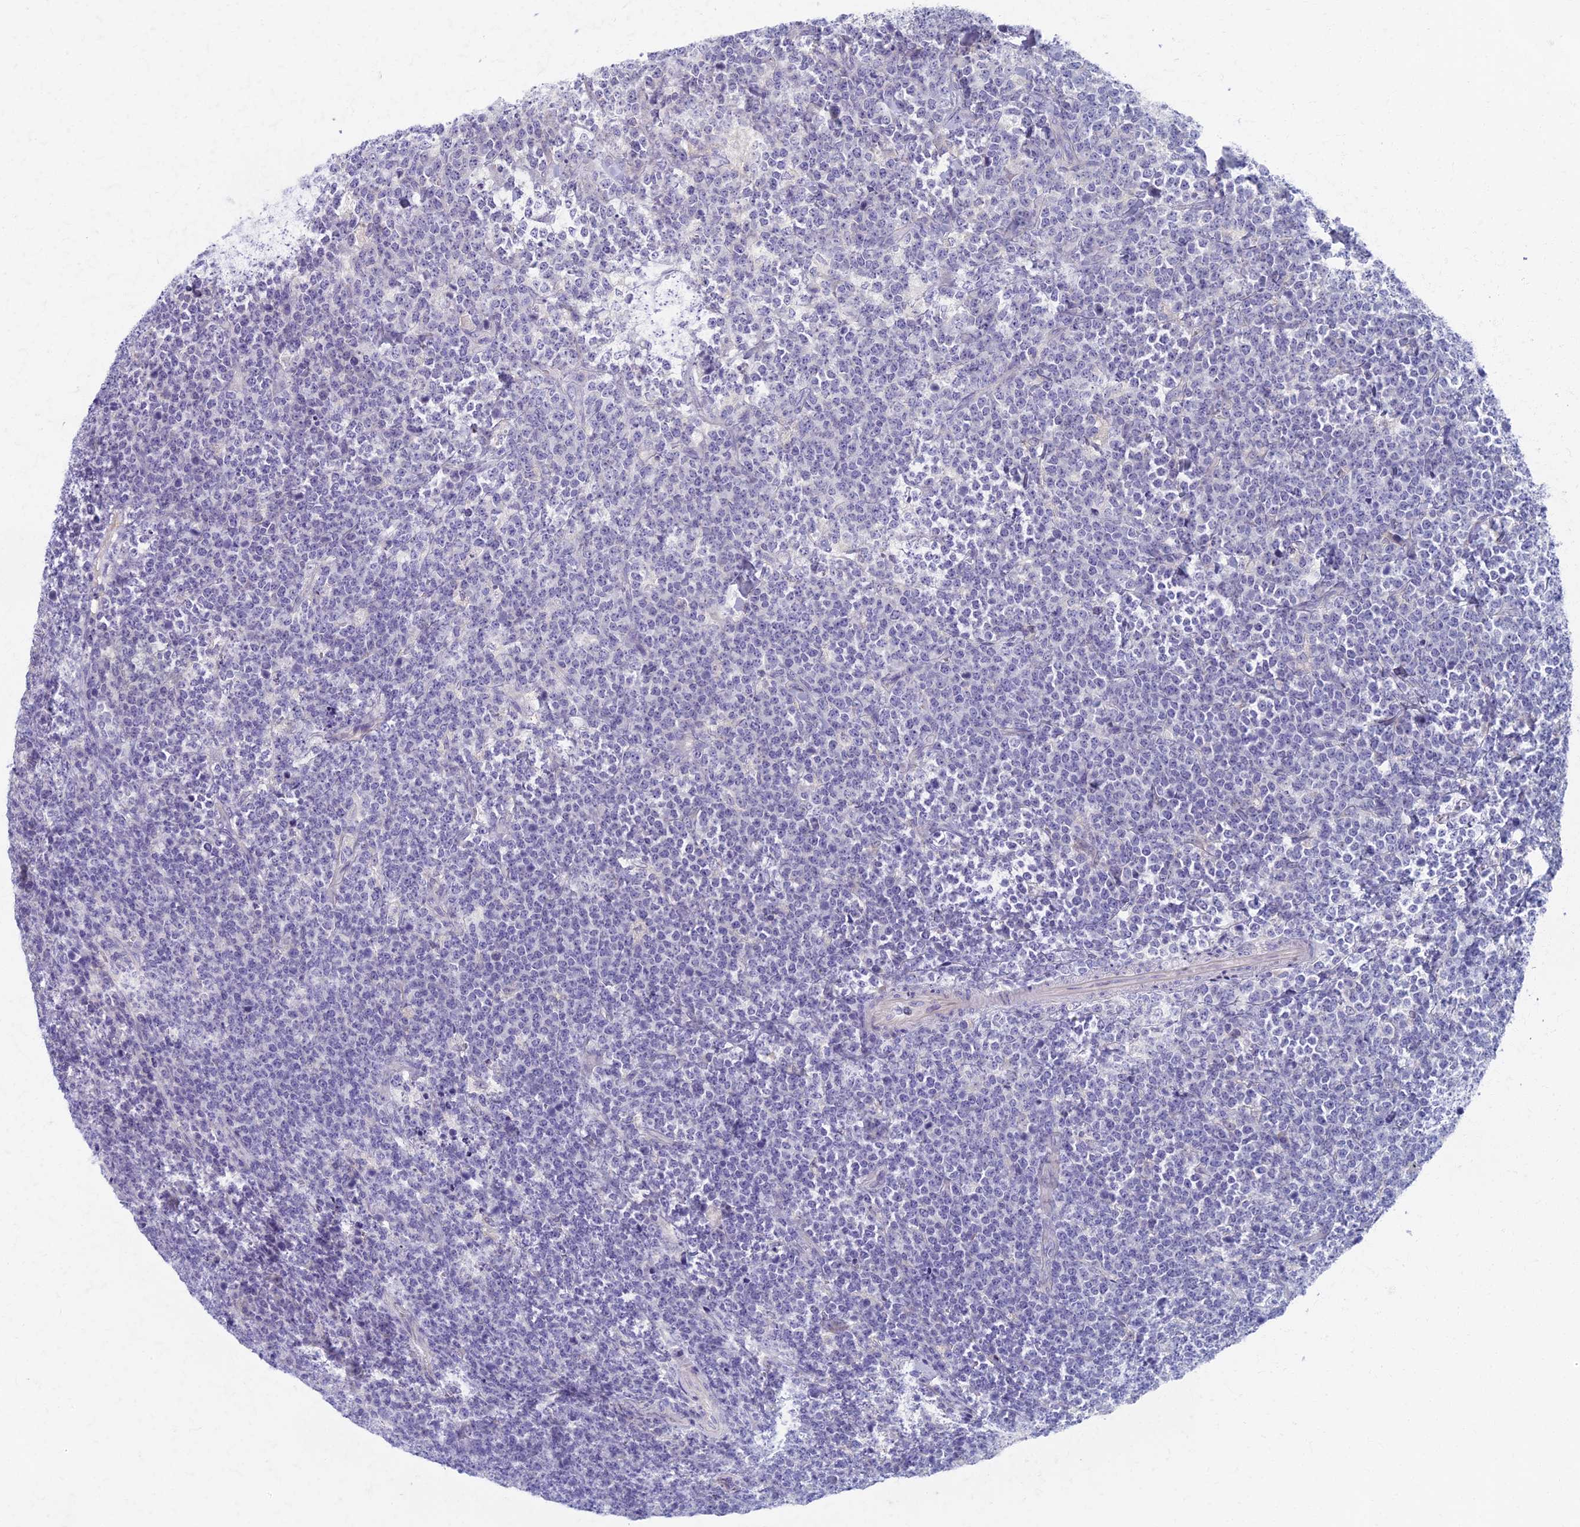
{"staining": {"intensity": "negative", "quantity": "none", "location": "none"}, "tissue": "lymphoma", "cell_type": "Tumor cells", "image_type": "cancer", "snomed": [{"axis": "morphology", "description": "Malignant lymphoma, non-Hodgkin's type, High grade"}, {"axis": "topography", "description": "Small intestine"}], "caption": "Tumor cells are negative for protein expression in human high-grade malignant lymphoma, non-Hodgkin's type.", "gene": "AP4E1", "patient": {"sex": "male", "age": 8}}